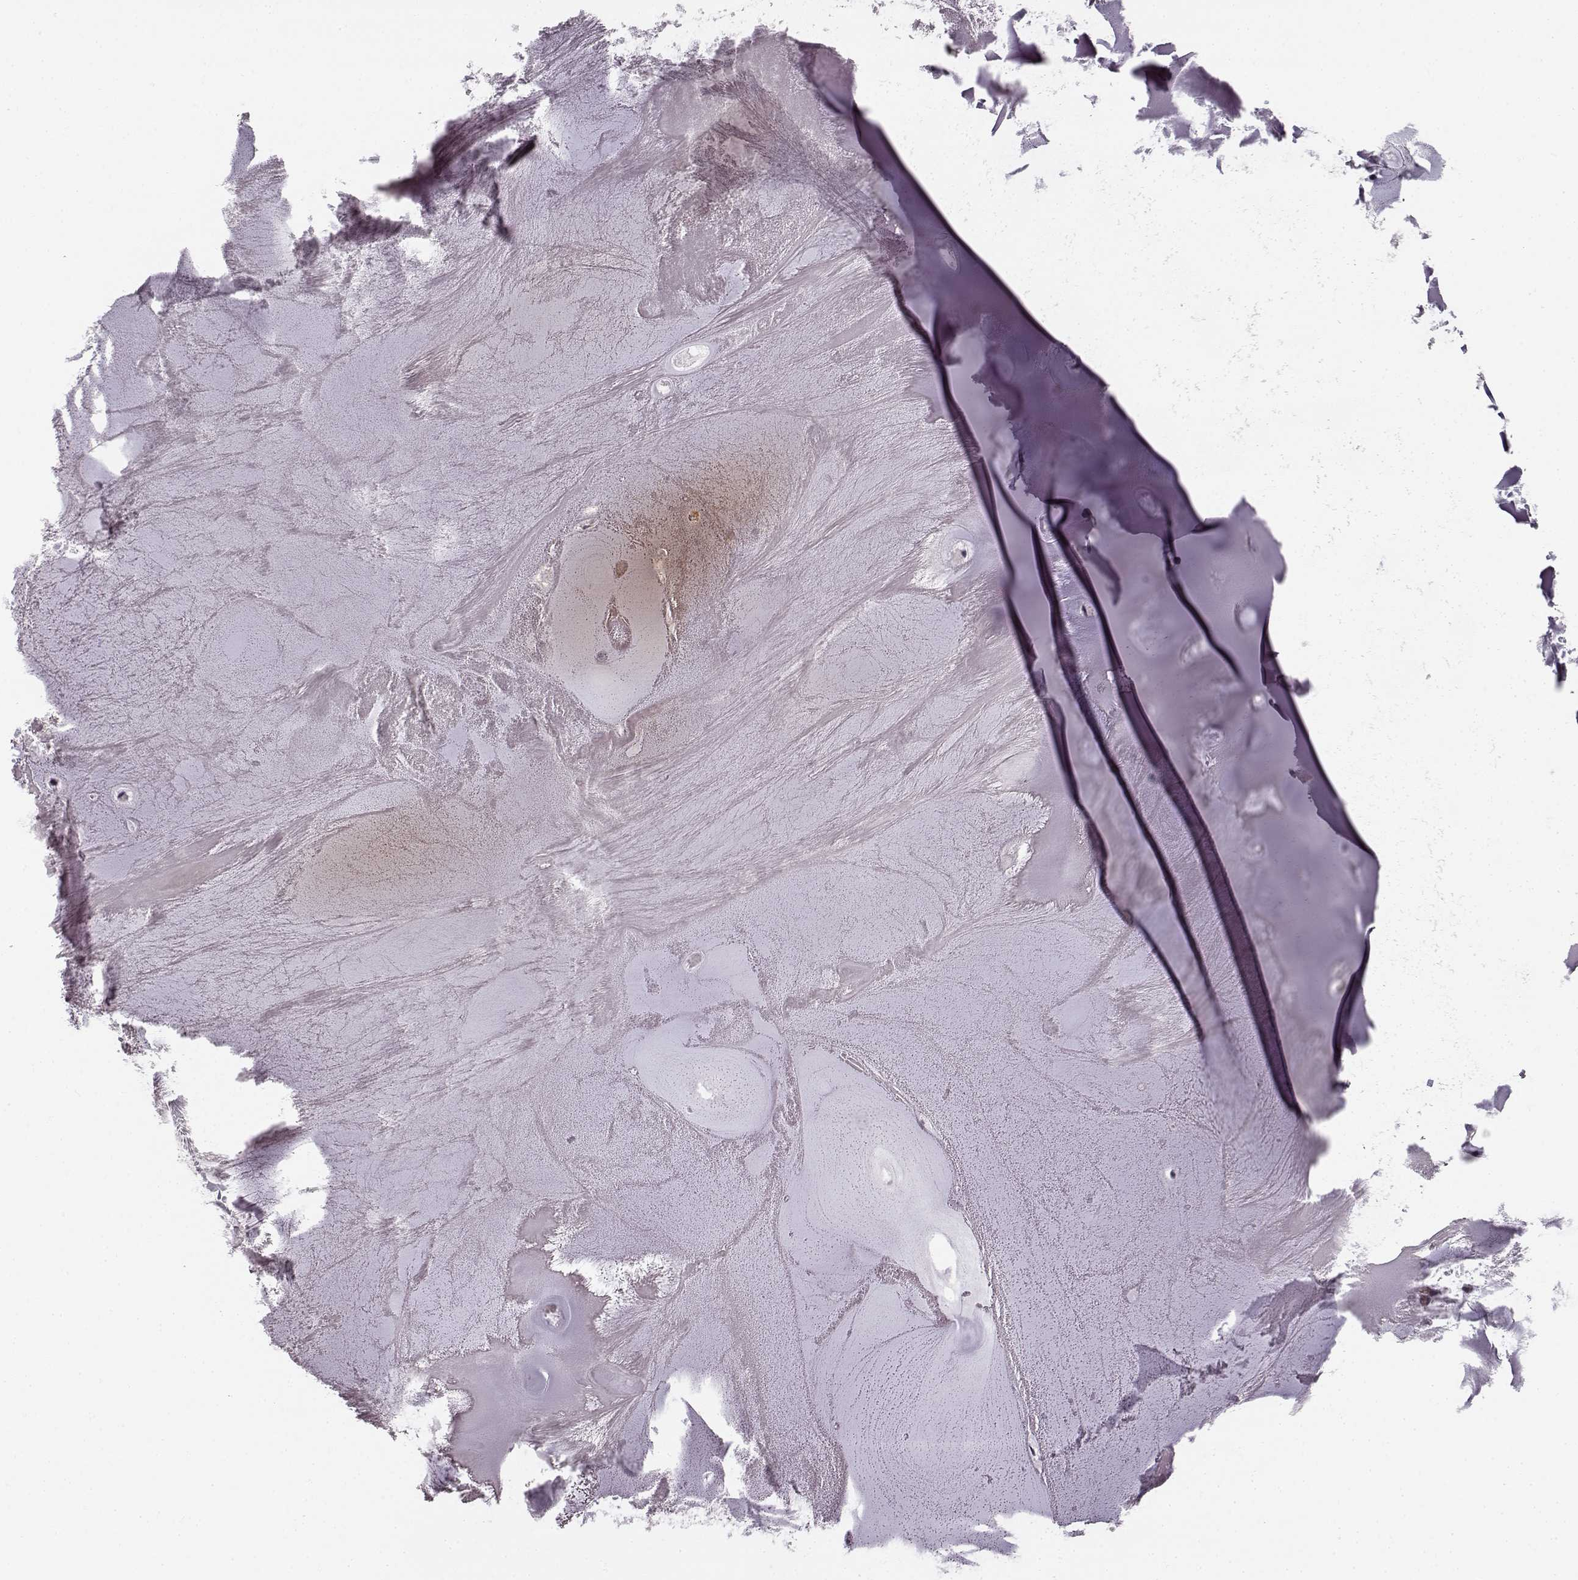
{"staining": {"intensity": "negative", "quantity": "none", "location": "none"}, "tissue": "soft tissue", "cell_type": "Chondrocytes", "image_type": "normal", "snomed": [{"axis": "morphology", "description": "Normal tissue, NOS"}, {"axis": "morphology", "description": "Squamous cell carcinoma, NOS"}, {"axis": "topography", "description": "Cartilage tissue"}, {"axis": "topography", "description": "Lung"}], "caption": "Normal soft tissue was stained to show a protein in brown. There is no significant expression in chondrocytes.", "gene": "FAM234B", "patient": {"sex": "male", "age": 66}}